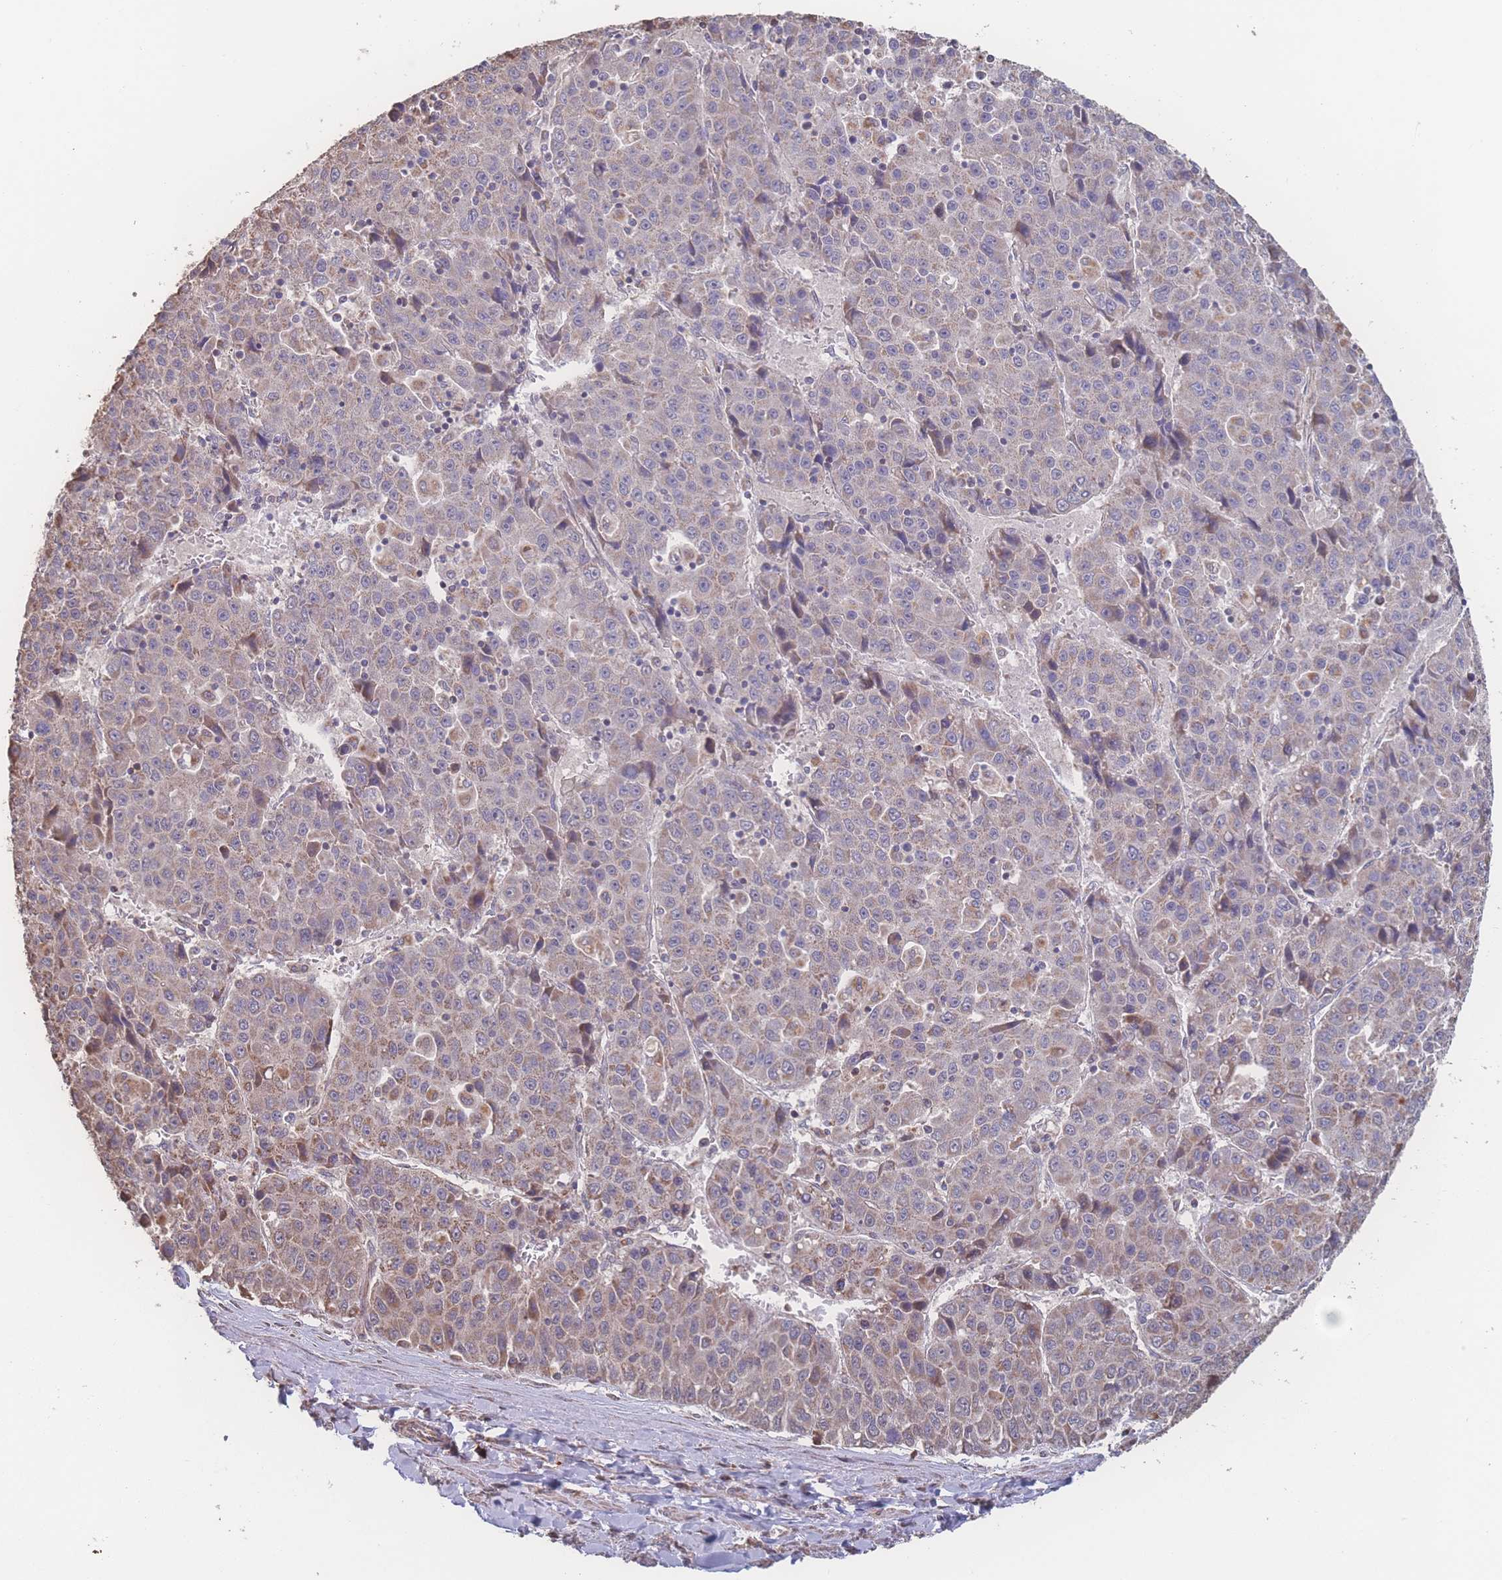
{"staining": {"intensity": "moderate", "quantity": "25%-75%", "location": "cytoplasmic/membranous"}, "tissue": "liver cancer", "cell_type": "Tumor cells", "image_type": "cancer", "snomed": [{"axis": "morphology", "description": "Carcinoma, Hepatocellular, NOS"}, {"axis": "topography", "description": "Liver"}], "caption": "IHC (DAB) staining of hepatocellular carcinoma (liver) reveals moderate cytoplasmic/membranous protein staining in about 25%-75% of tumor cells. The staining was performed using DAB to visualize the protein expression in brown, while the nuclei were stained in blue with hematoxylin (Magnification: 20x).", "gene": "SGSM3", "patient": {"sex": "female", "age": 53}}